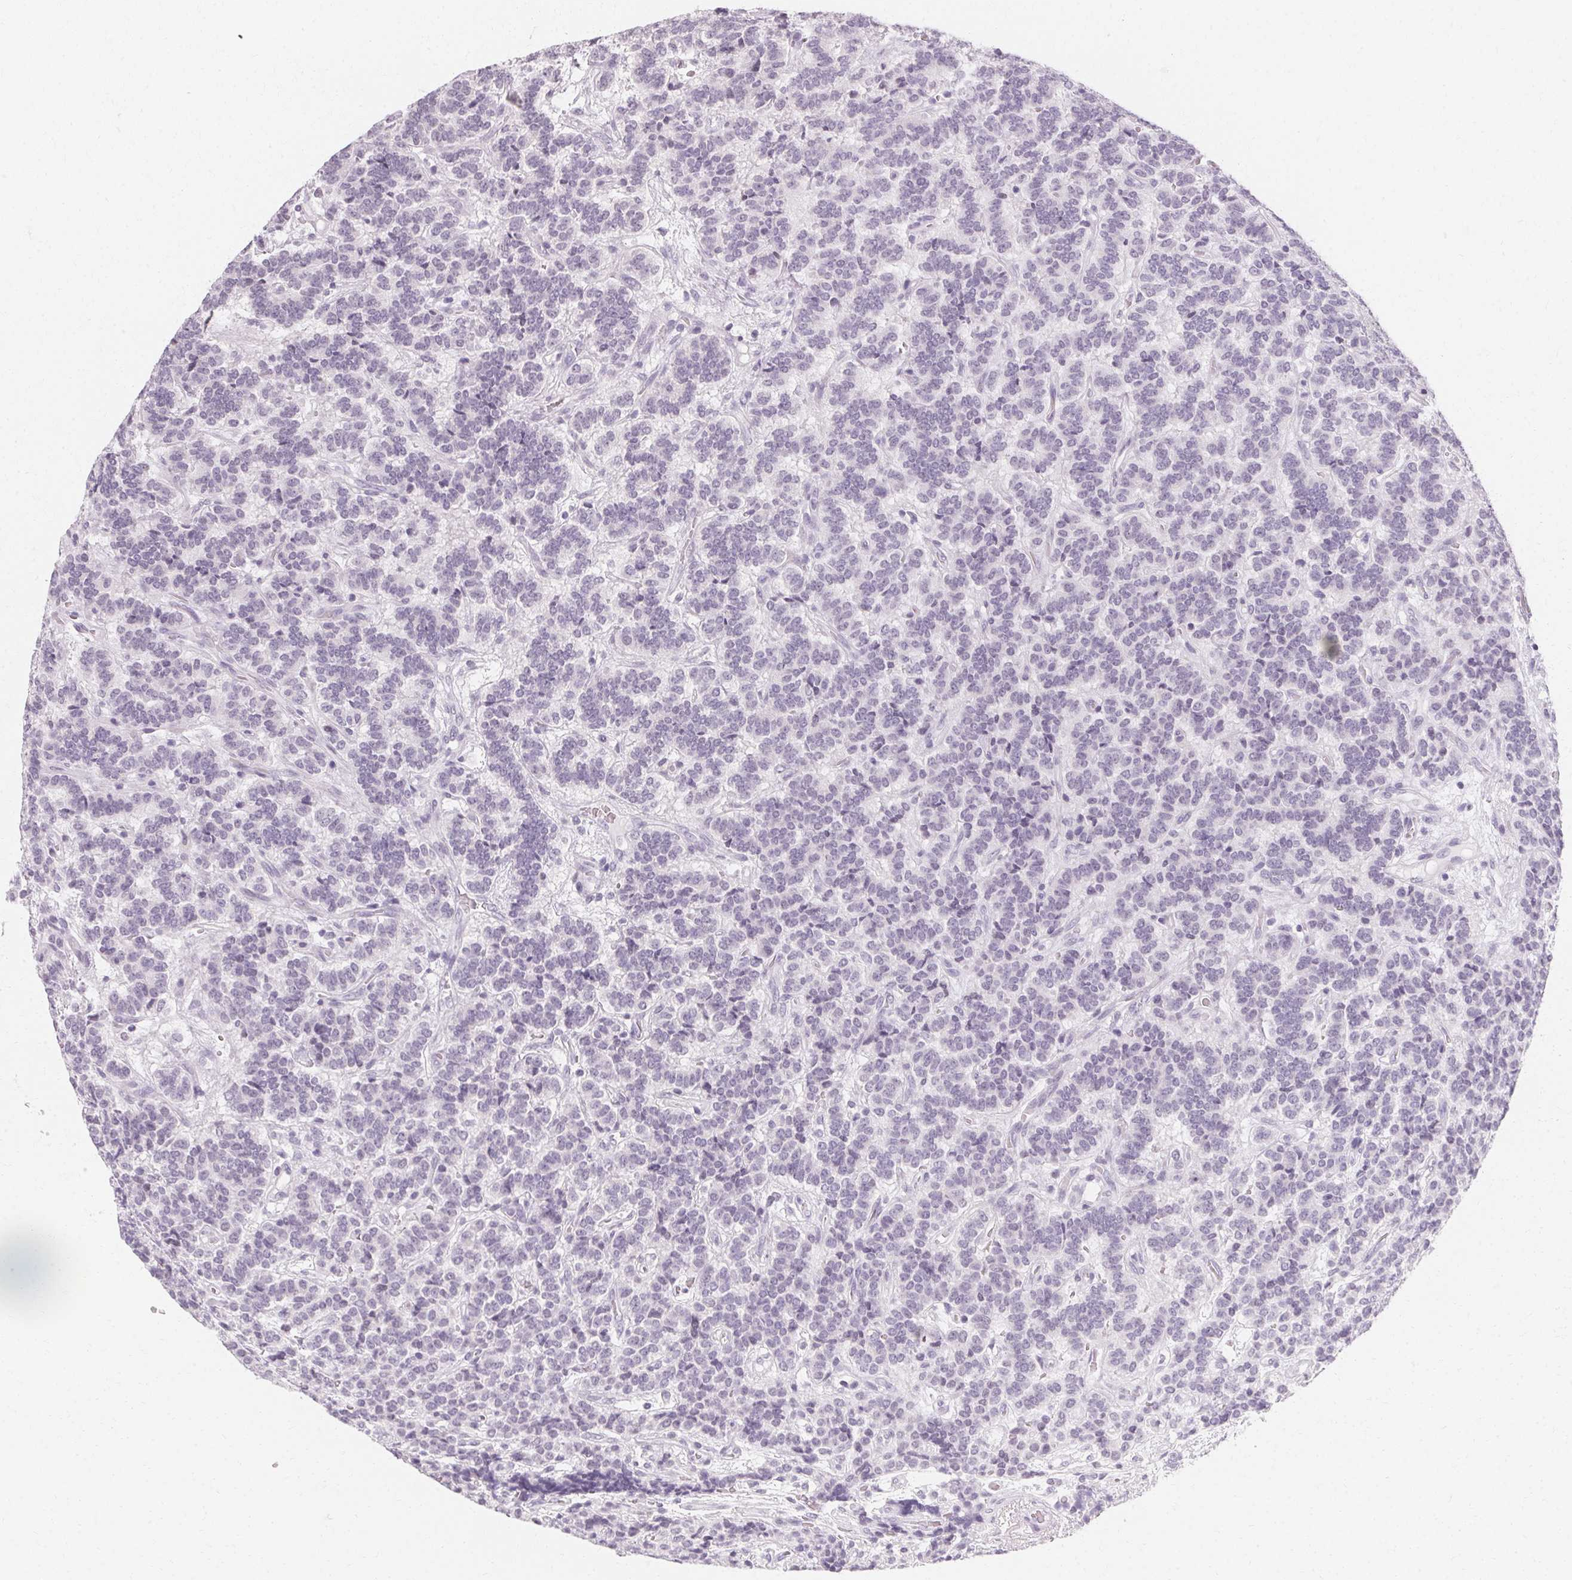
{"staining": {"intensity": "negative", "quantity": "none", "location": "none"}, "tissue": "carcinoid", "cell_type": "Tumor cells", "image_type": "cancer", "snomed": [{"axis": "morphology", "description": "Carcinoid, malignant, NOS"}, {"axis": "topography", "description": "Pancreas"}], "caption": "The histopathology image displays no significant positivity in tumor cells of carcinoid.", "gene": "SYNPR", "patient": {"sex": "male", "age": 36}}